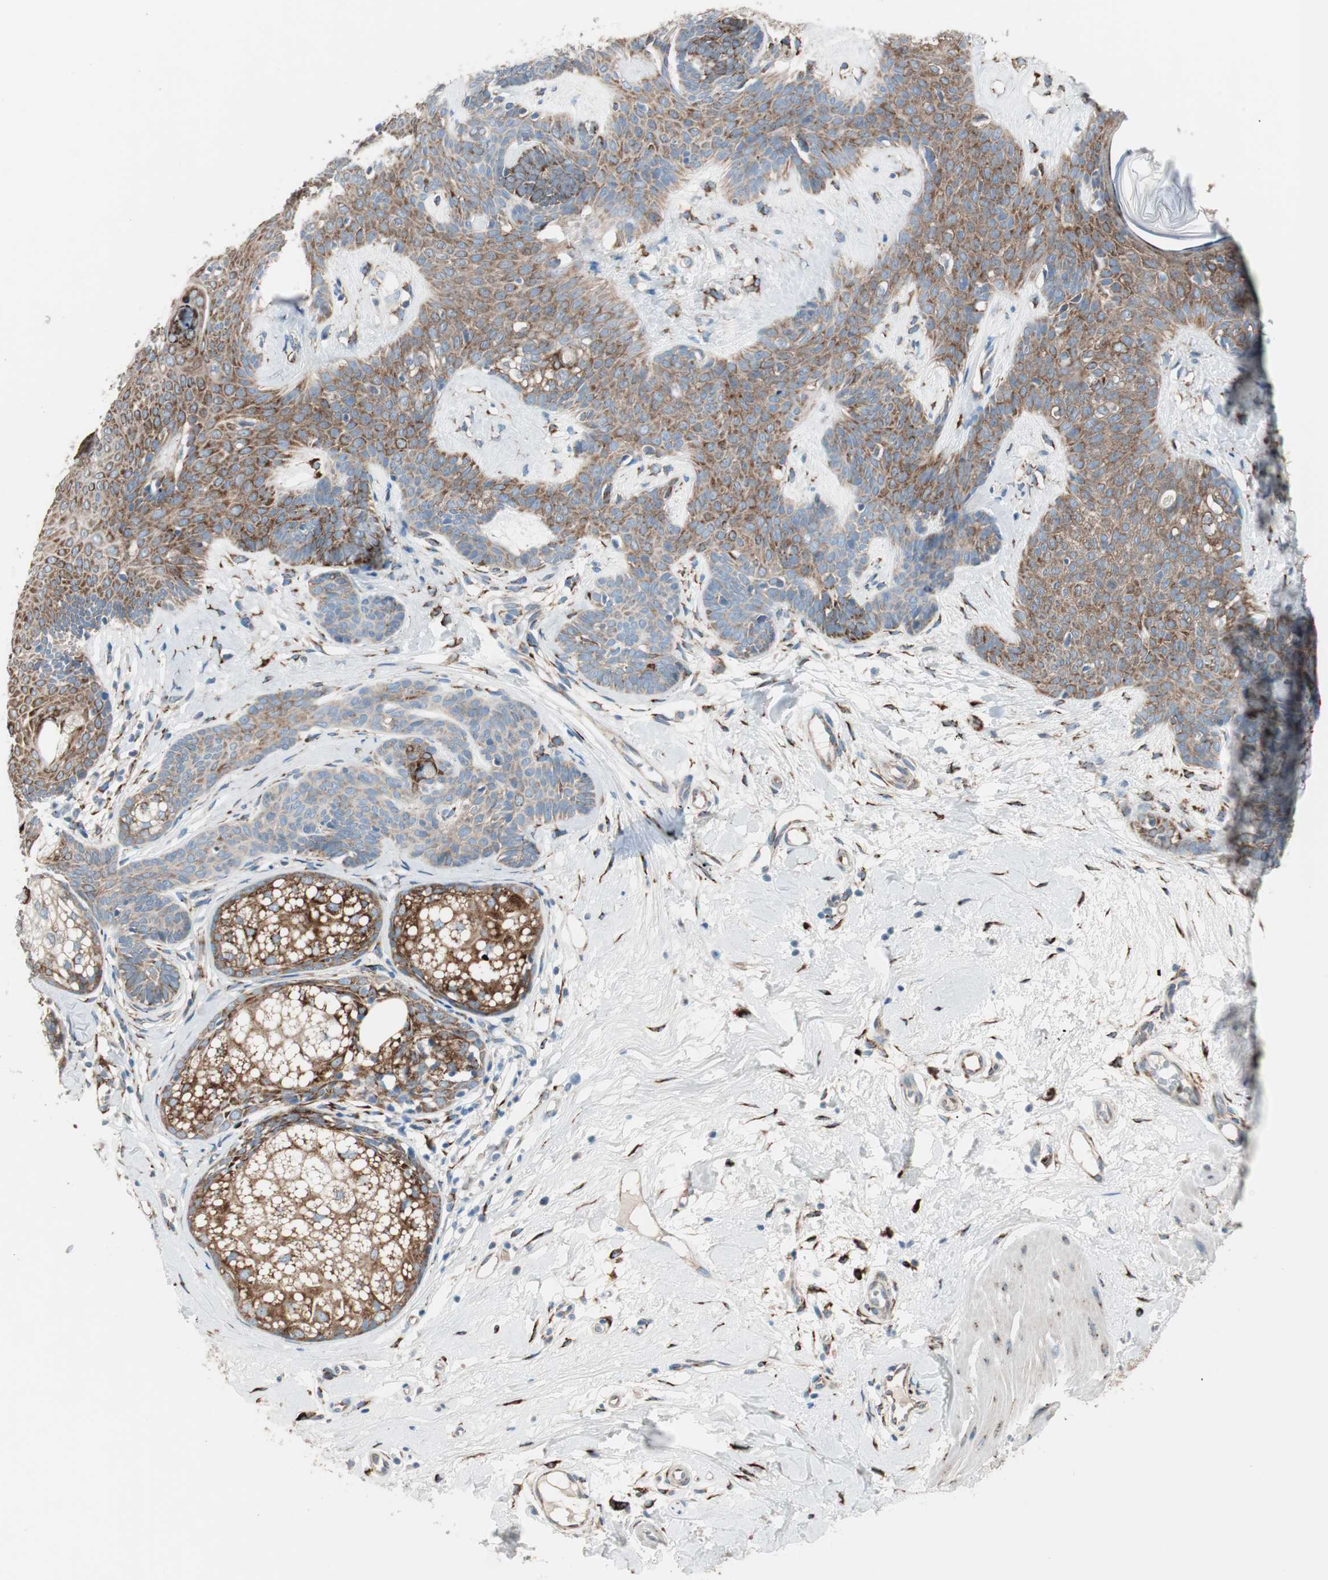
{"staining": {"intensity": "strong", "quantity": ">75%", "location": "cytoplasmic/membranous"}, "tissue": "skin cancer", "cell_type": "Tumor cells", "image_type": "cancer", "snomed": [{"axis": "morphology", "description": "Developmental malformation"}, {"axis": "morphology", "description": "Basal cell carcinoma"}, {"axis": "topography", "description": "Skin"}], "caption": "This is a micrograph of IHC staining of skin cancer (basal cell carcinoma), which shows strong expression in the cytoplasmic/membranous of tumor cells.", "gene": "P4HTM", "patient": {"sex": "female", "age": 62}}